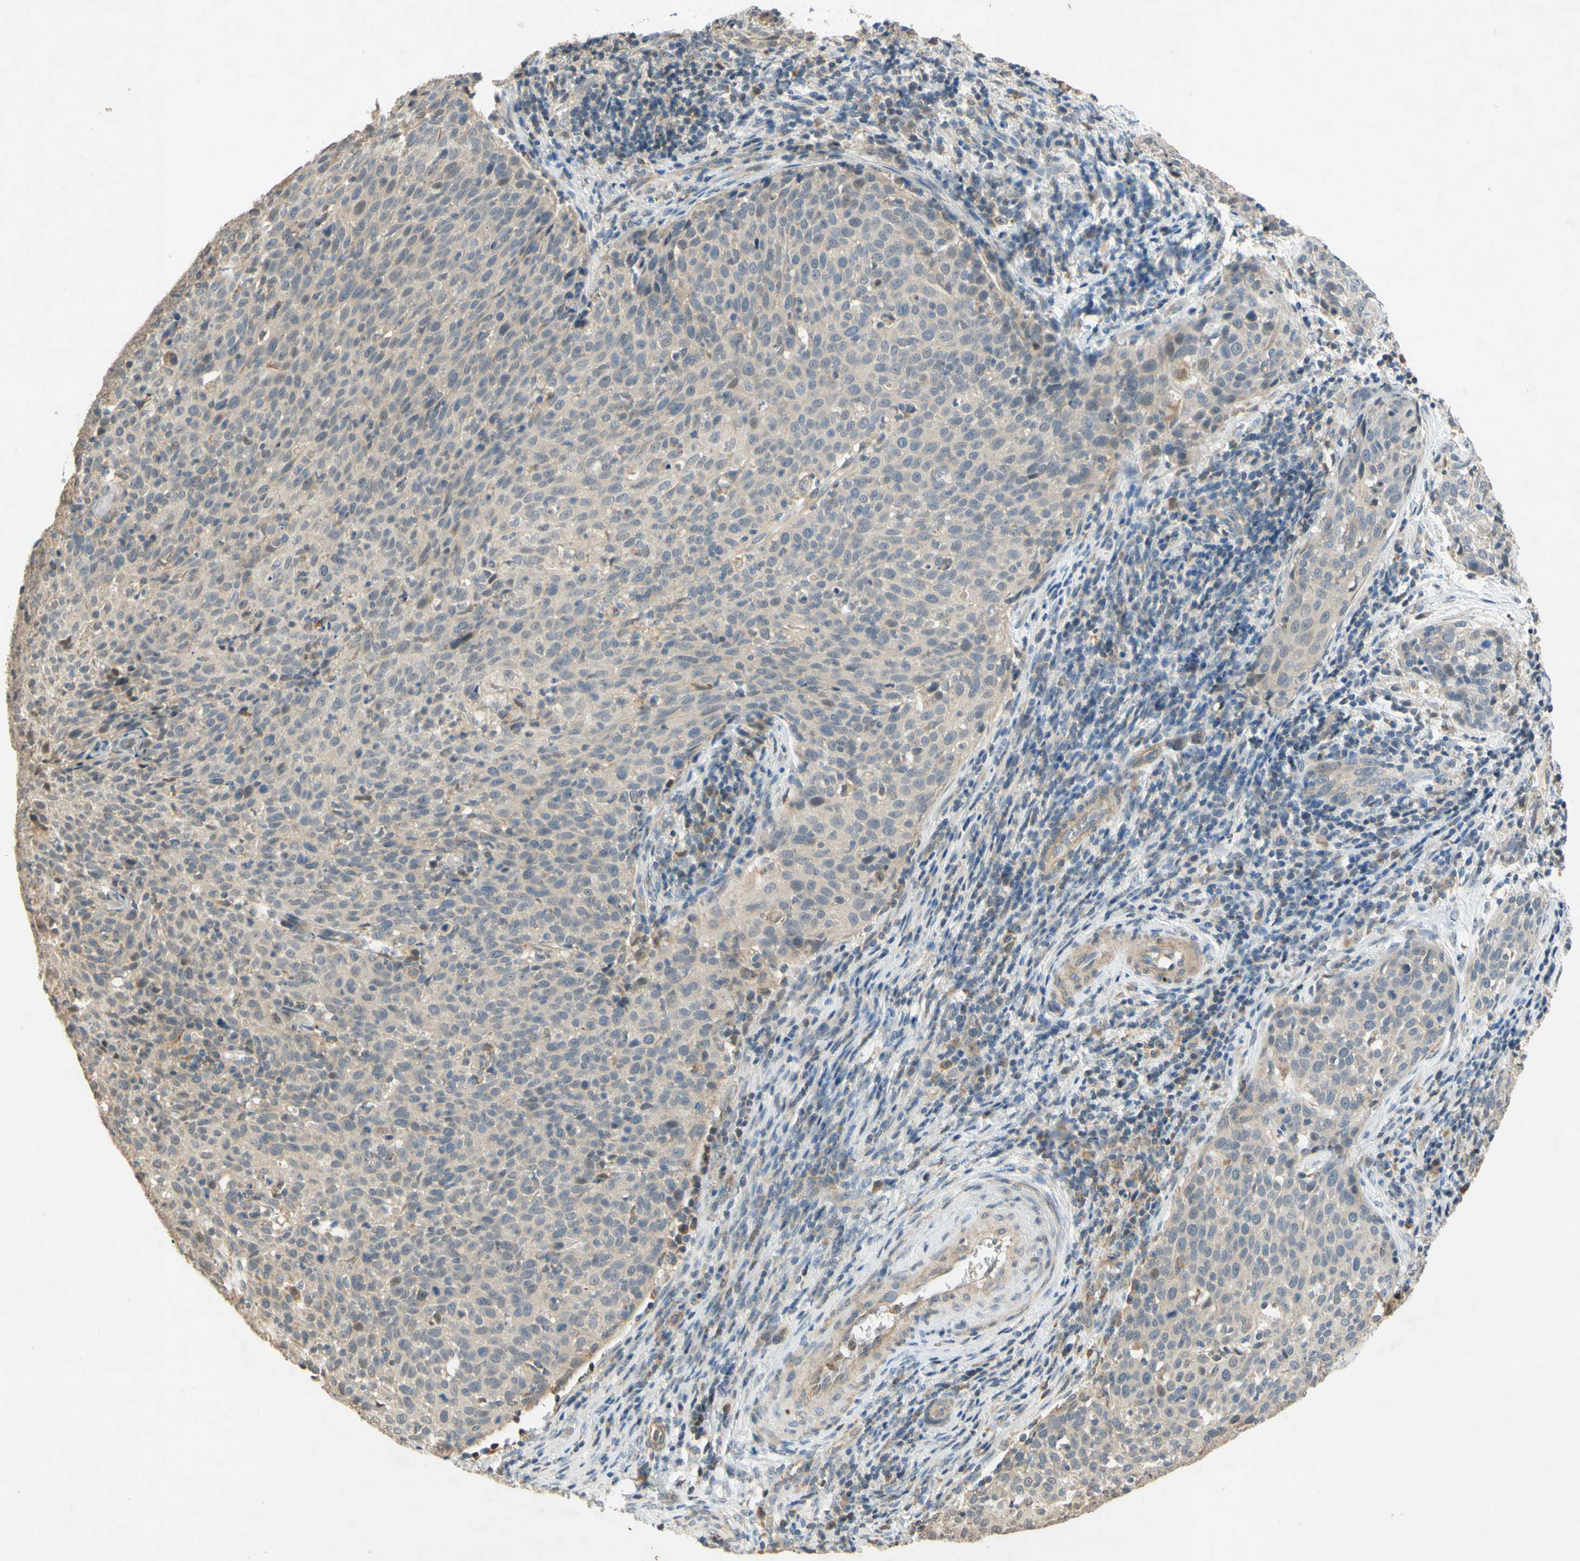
{"staining": {"intensity": "weak", "quantity": ">75%", "location": "cytoplasmic/membranous"}, "tissue": "cervical cancer", "cell_type": "Tumor cells", "image_type": "cancer", "snomed": [{"axis": "morphology", "description": "Squamous cell carcinoma, NOS"}, {"axis": "topography", "description": "Cervix"}], "caption": "Protein staining of cervical cancer tissue exhibits weak cytoplasmic/membranous positivity in approximately >75% of tumor cells. The staining is performed using DAB brown chromogen to label protein expression. The nuclei are counter-stained blue using hematoxylin.", "gene": "GATA1", "patient": {"sex": "female", "age": 38}}